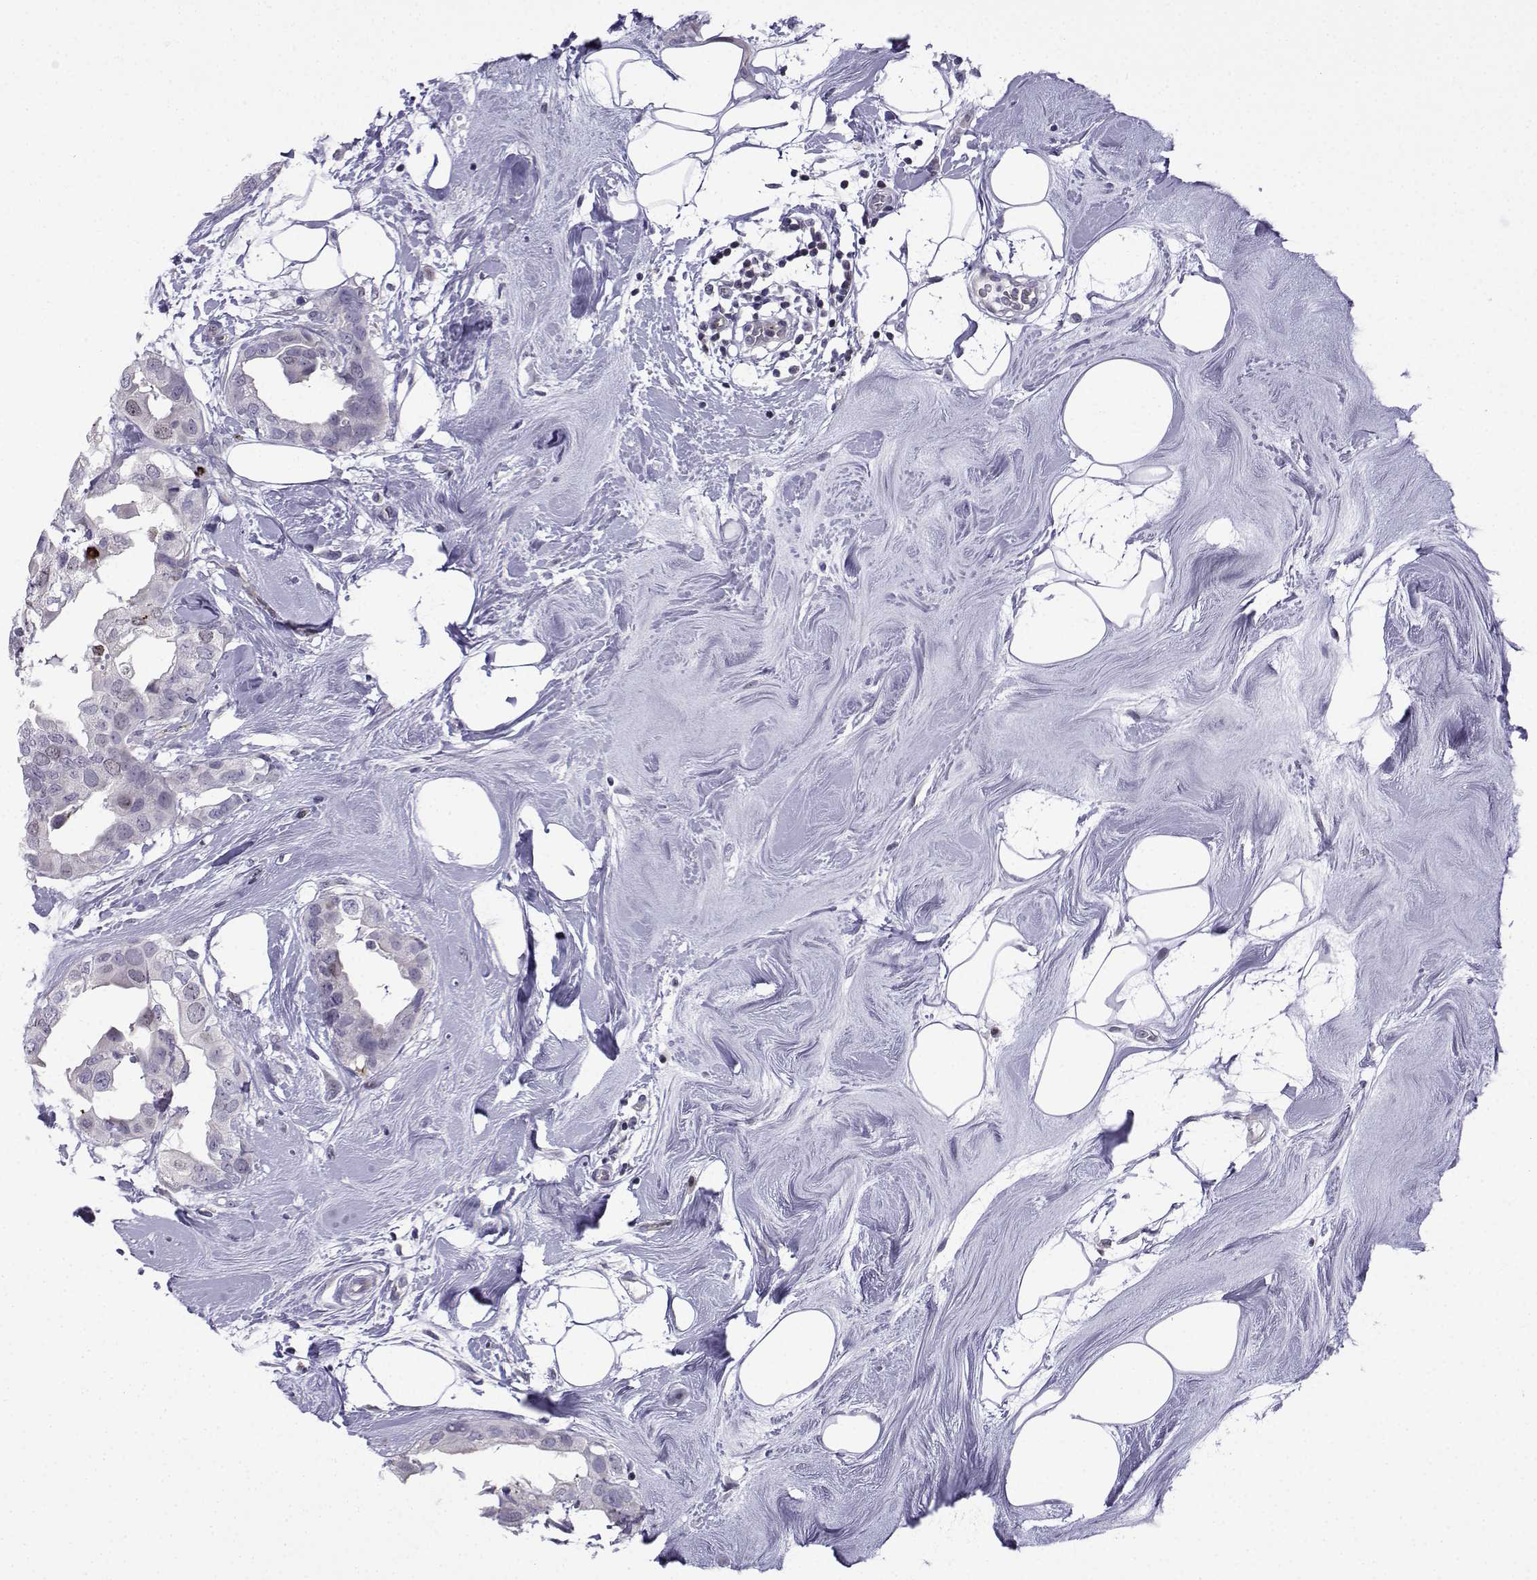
{"staining": {"intensity": "weak", "quantity": "<25%", "location": "nuclear"}, "tissue": "breast cancer", "cell_type": "Tumor cells", "image_type": "cancer", "snomed": [{"axis": "morphology", "description": "Normal tissue, NOS"}, {"axis": "morphology", "description": "Duct carcinoma"}, {"axis": "topography", "description": "Breast"}], "caption": "IHC of intraductal carcinoma (breast) exhibits no positivity in tumor cells.", "gene": "INCENP", "patient": {"sex": "female", "age": 40}}